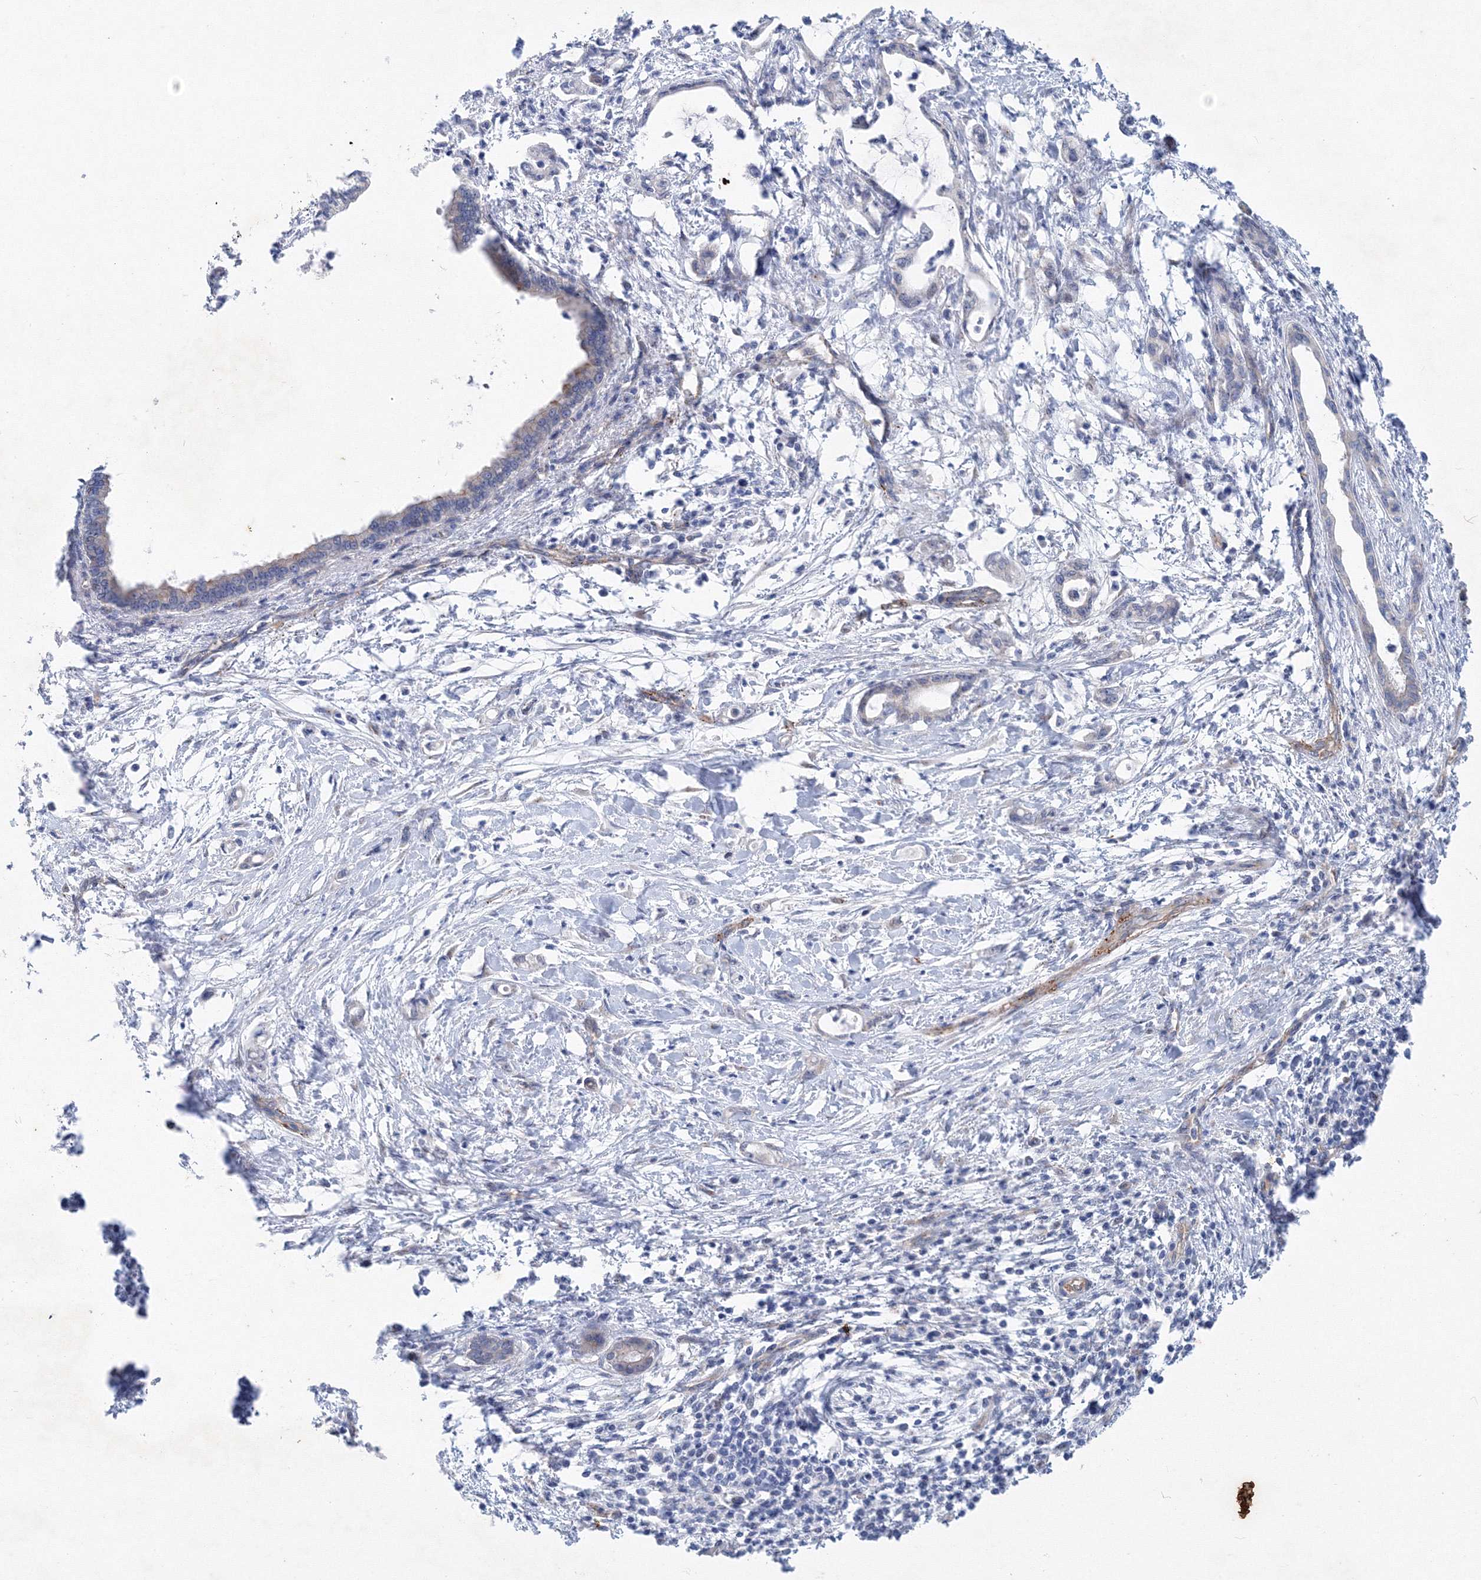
{"staining": {"intensity": "moderate", "quantity": "<25%", "location": "cytoplasmic/membranous"}, "tissue": "pancreatic cancer", "cell_type": "Tumor cells", "image_type": "cancer", "snomed": [{"axis": "morphology", "description": "Adenocarcinoma, NOS"}, {"axis": "topography", "description": "Pancreas"}], "caption": "Immunohistochemical staining of human pancreatic cancer shows low levels of moderate cytoplasmic/membranous protein expression in about <25% of tumor cells.", "gene": "TANC1", "patient": {"sex": "female", "age": 55}}